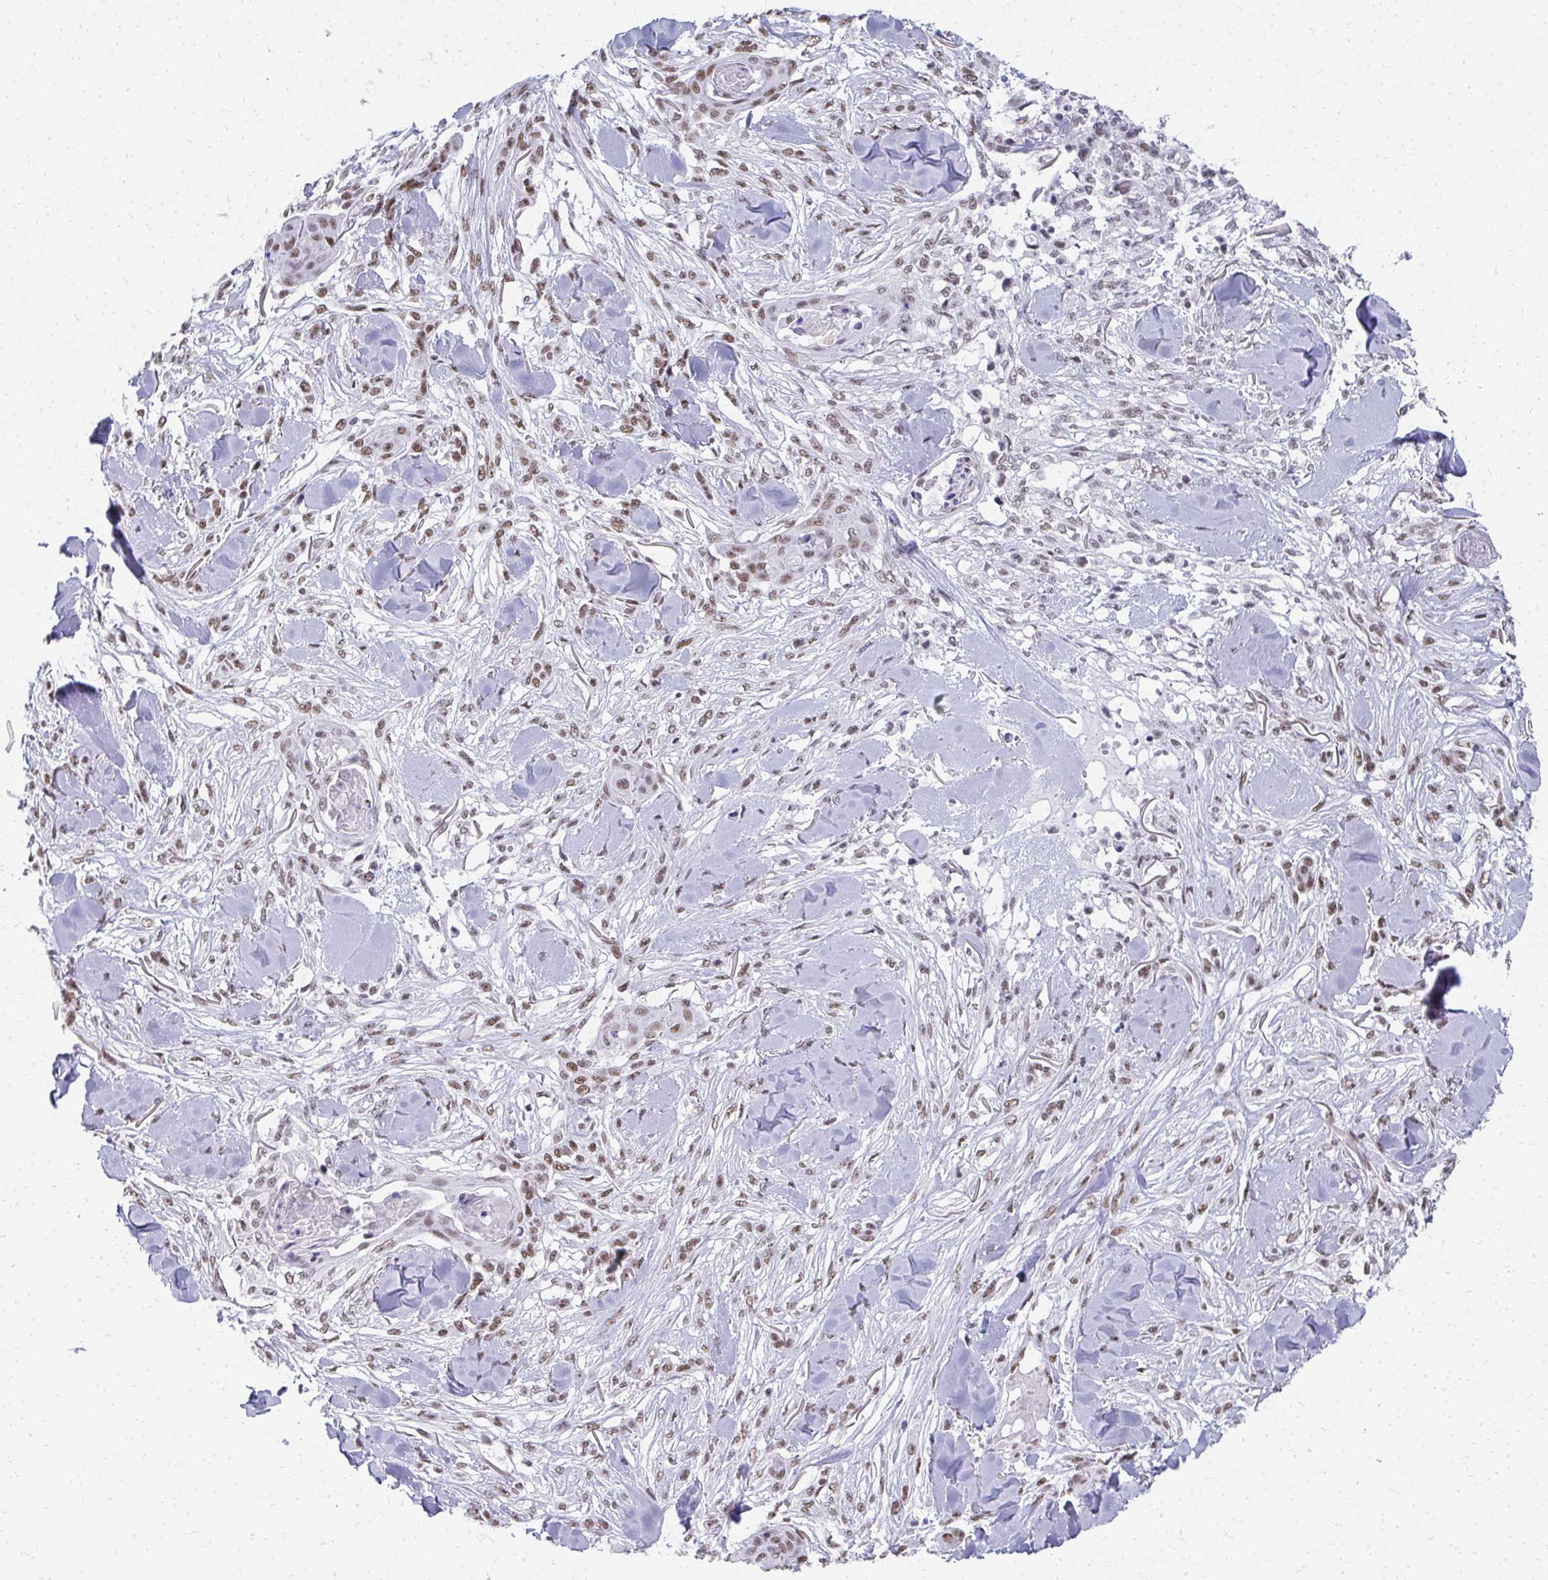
{"staining": {"intensity": "moderate", "quantity": ">75%", "location": "nuclear"}, "tissue": "skin cancer", "cell_type": "Tumor cells", "image_type": "cancer", "snomed": [{"axis": "morphology", "description": "Squamous cell carcinoma, NOS"}, {"axis": "topography", "description": "Skin"}], "caption": "Skin cancer was stained to show a protein in brown. There is medium levels of moderate nuclear staining in approximately >75% of tumor cells.", "gene": "CREBBP", "patient": {"sex": "female", "age": 59}}